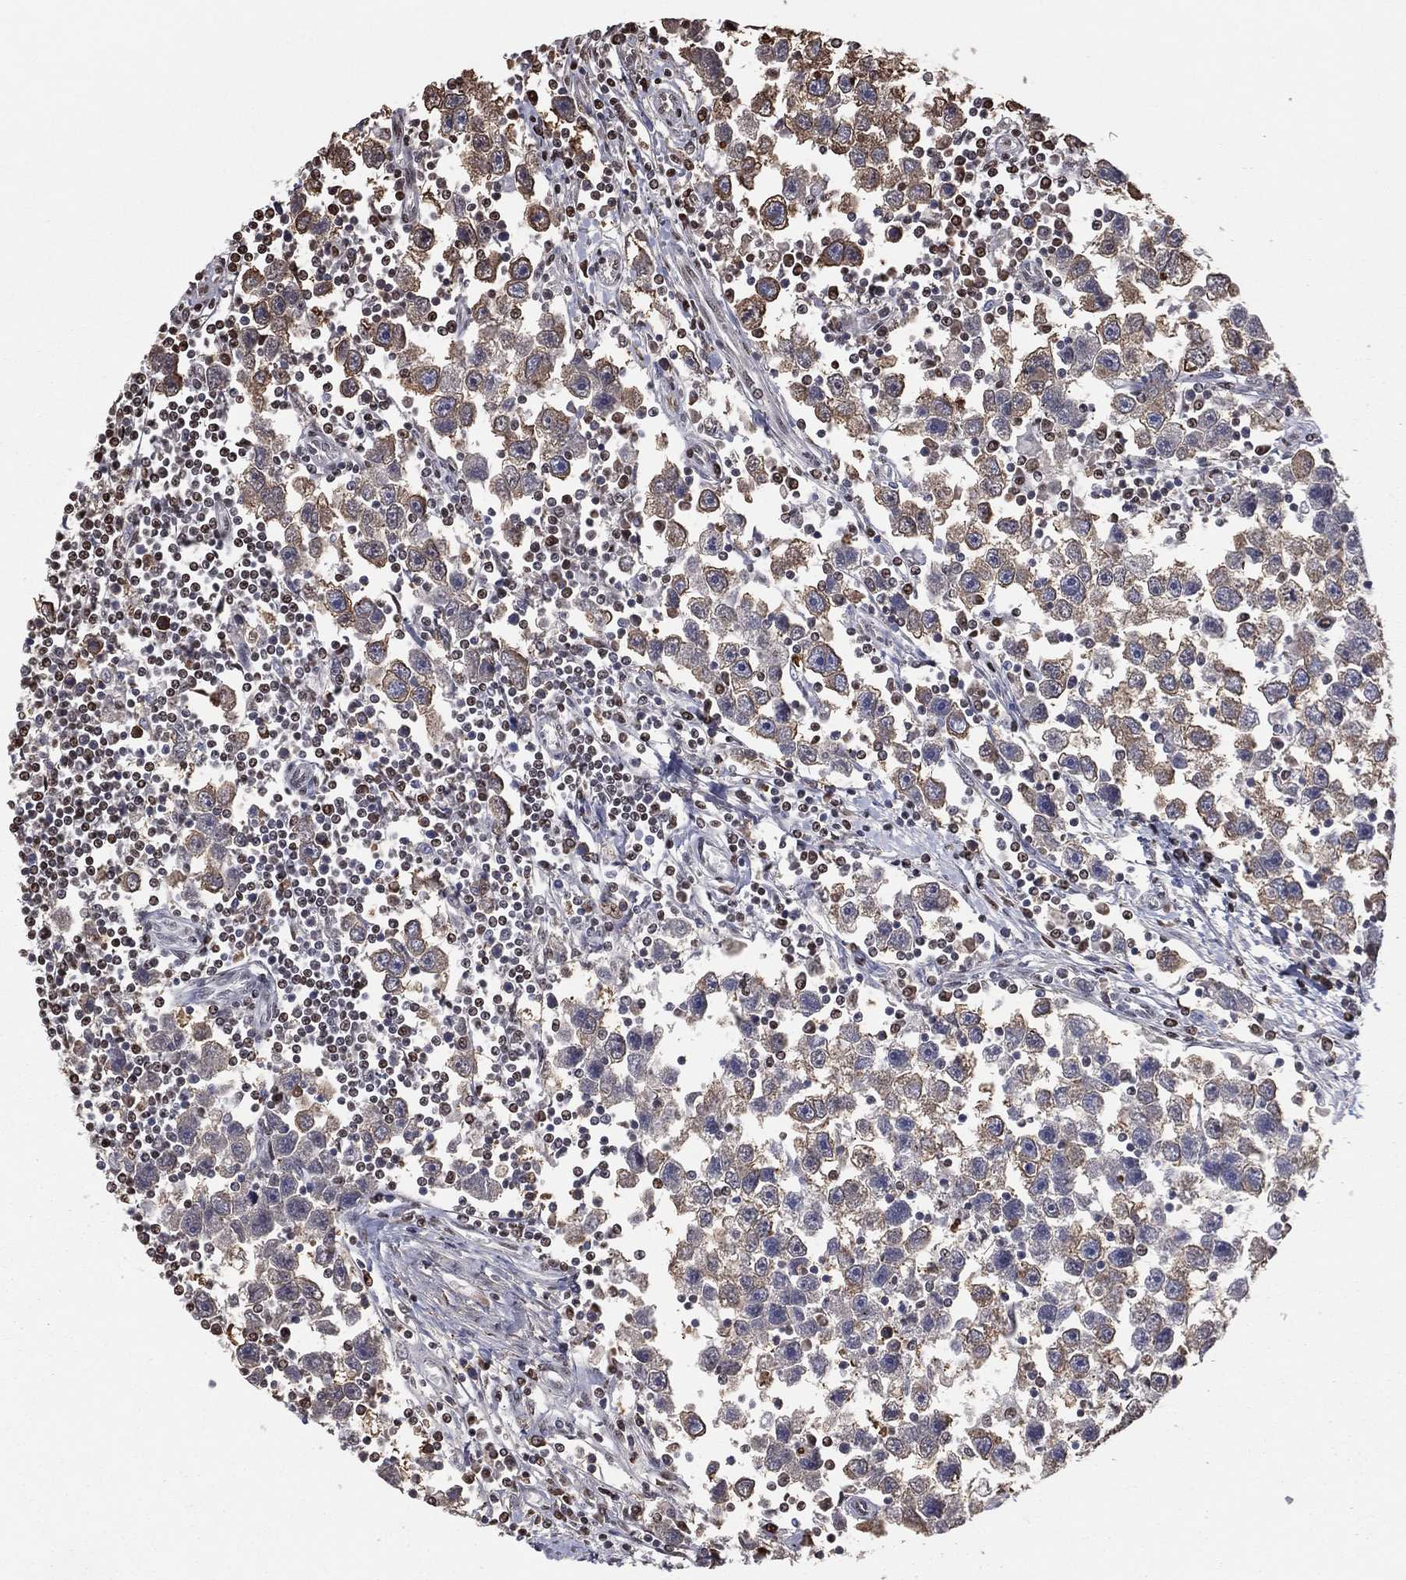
{"staining": {"intensity": "moderate", "quantity": "<25%", "location": "cytoplasmic/membranous"}, "tissue": "testis cancer", "cell_type": "Tumor cells", "image_type": "cancer", "snomed": [{"axis": "morphology", "description": "Seminoma, NOS"}, {"axis": "topography", "description": "Testis"}], "caption": "Immunohistochemical staining of testis seminoma shows moderate cytoplasmic/membranous protein positivity in about <25% of tumor cells.", "gene": "GAPDH", "patient": {"sex": "male", "age": 30}}